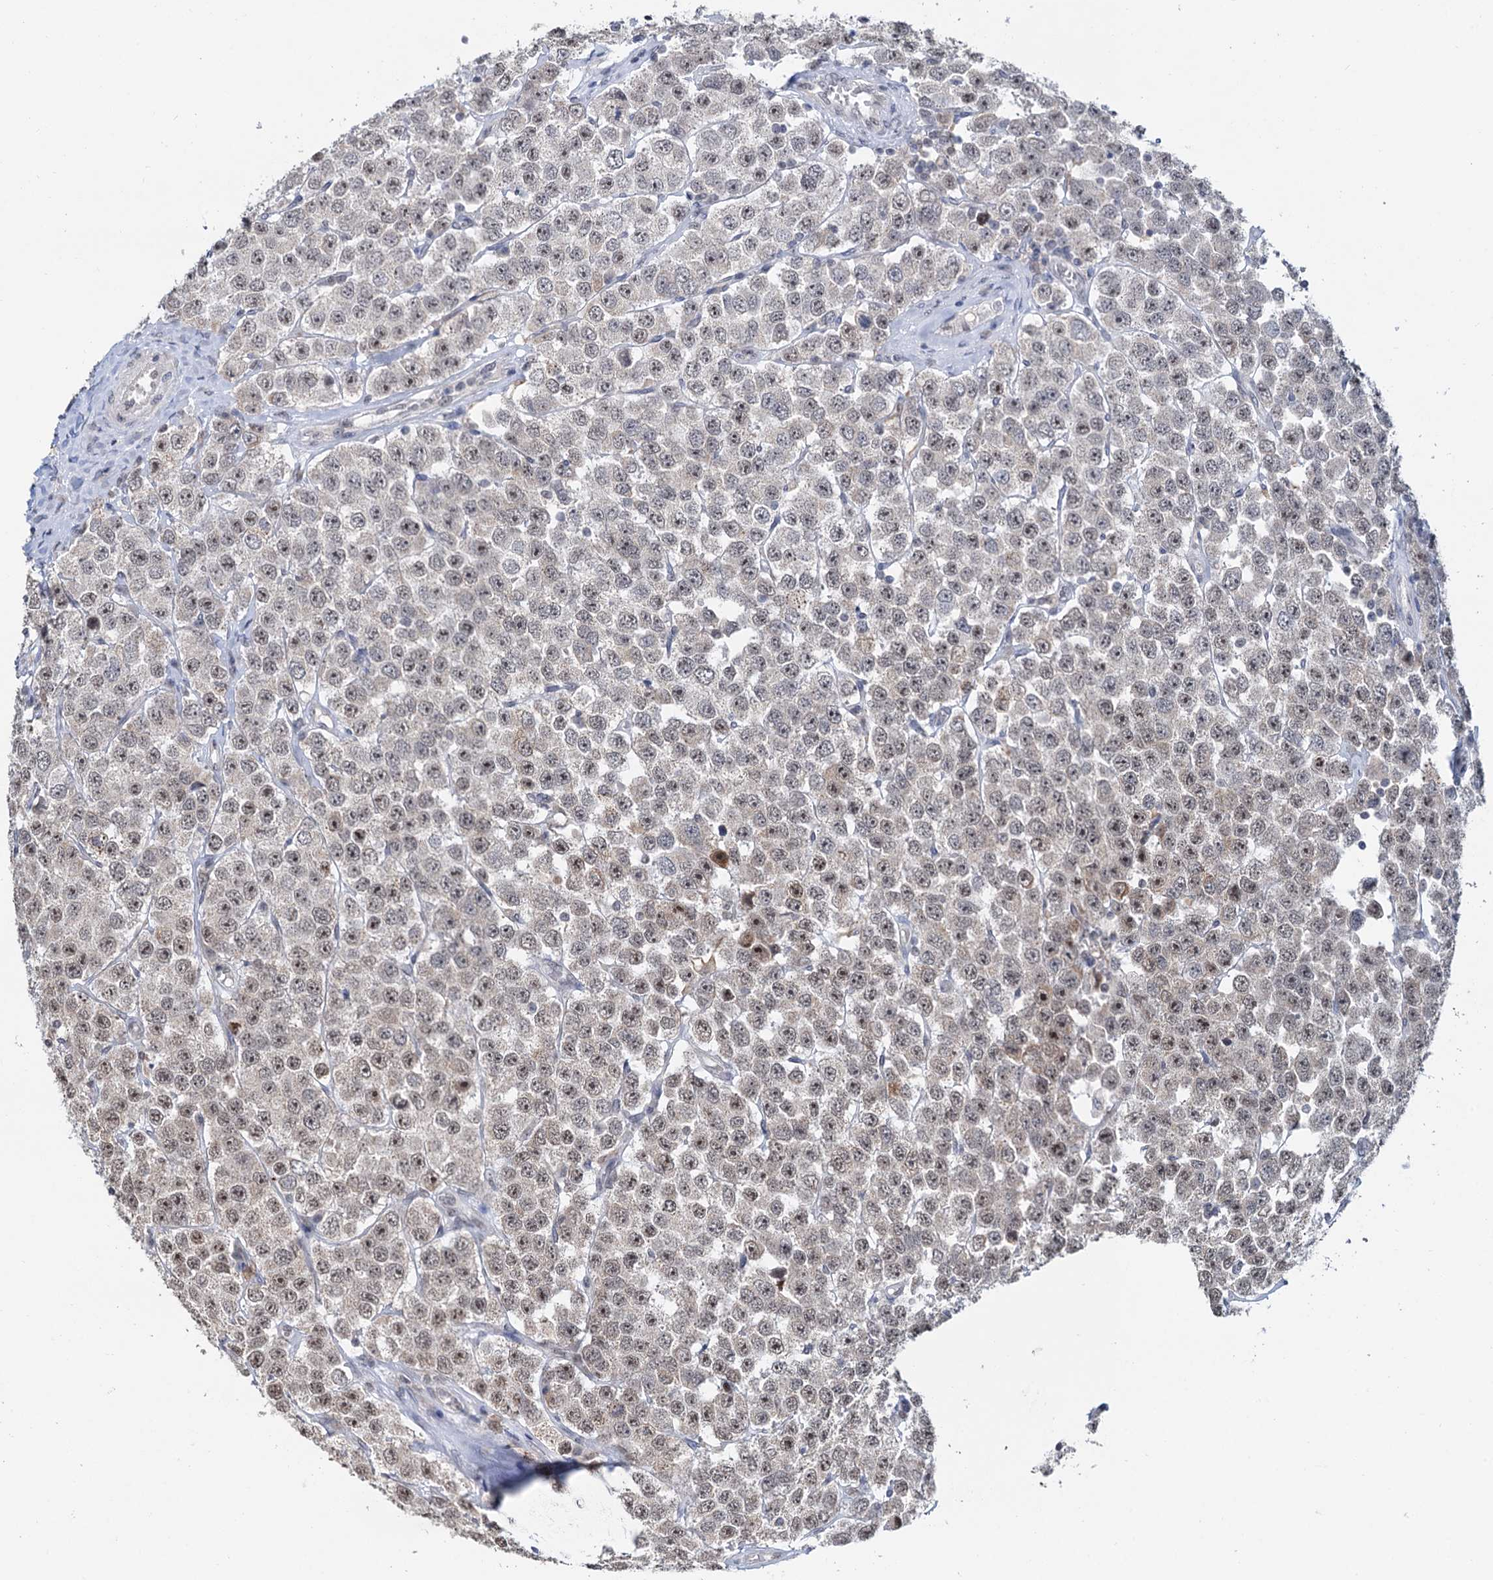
{"staining": {"intensity": "moderate", "quantity": ">75%", "location": "nuclear"}, "tissue": "testis cancer", "cell_type": "Tumor cells", "image_type": "cancer", "snomed": [{"axis": "morphology", "description": "Seminoma, NOS"}, {"axis": "topography", "description": "Testis"}], "caption": "Testis cancer stained with immunohistochemistry exhibits moderate nuclear staining in about >75% of tumor cells.", "gene": "NAT10", "patient": {"sex": "male", "age": 28}}